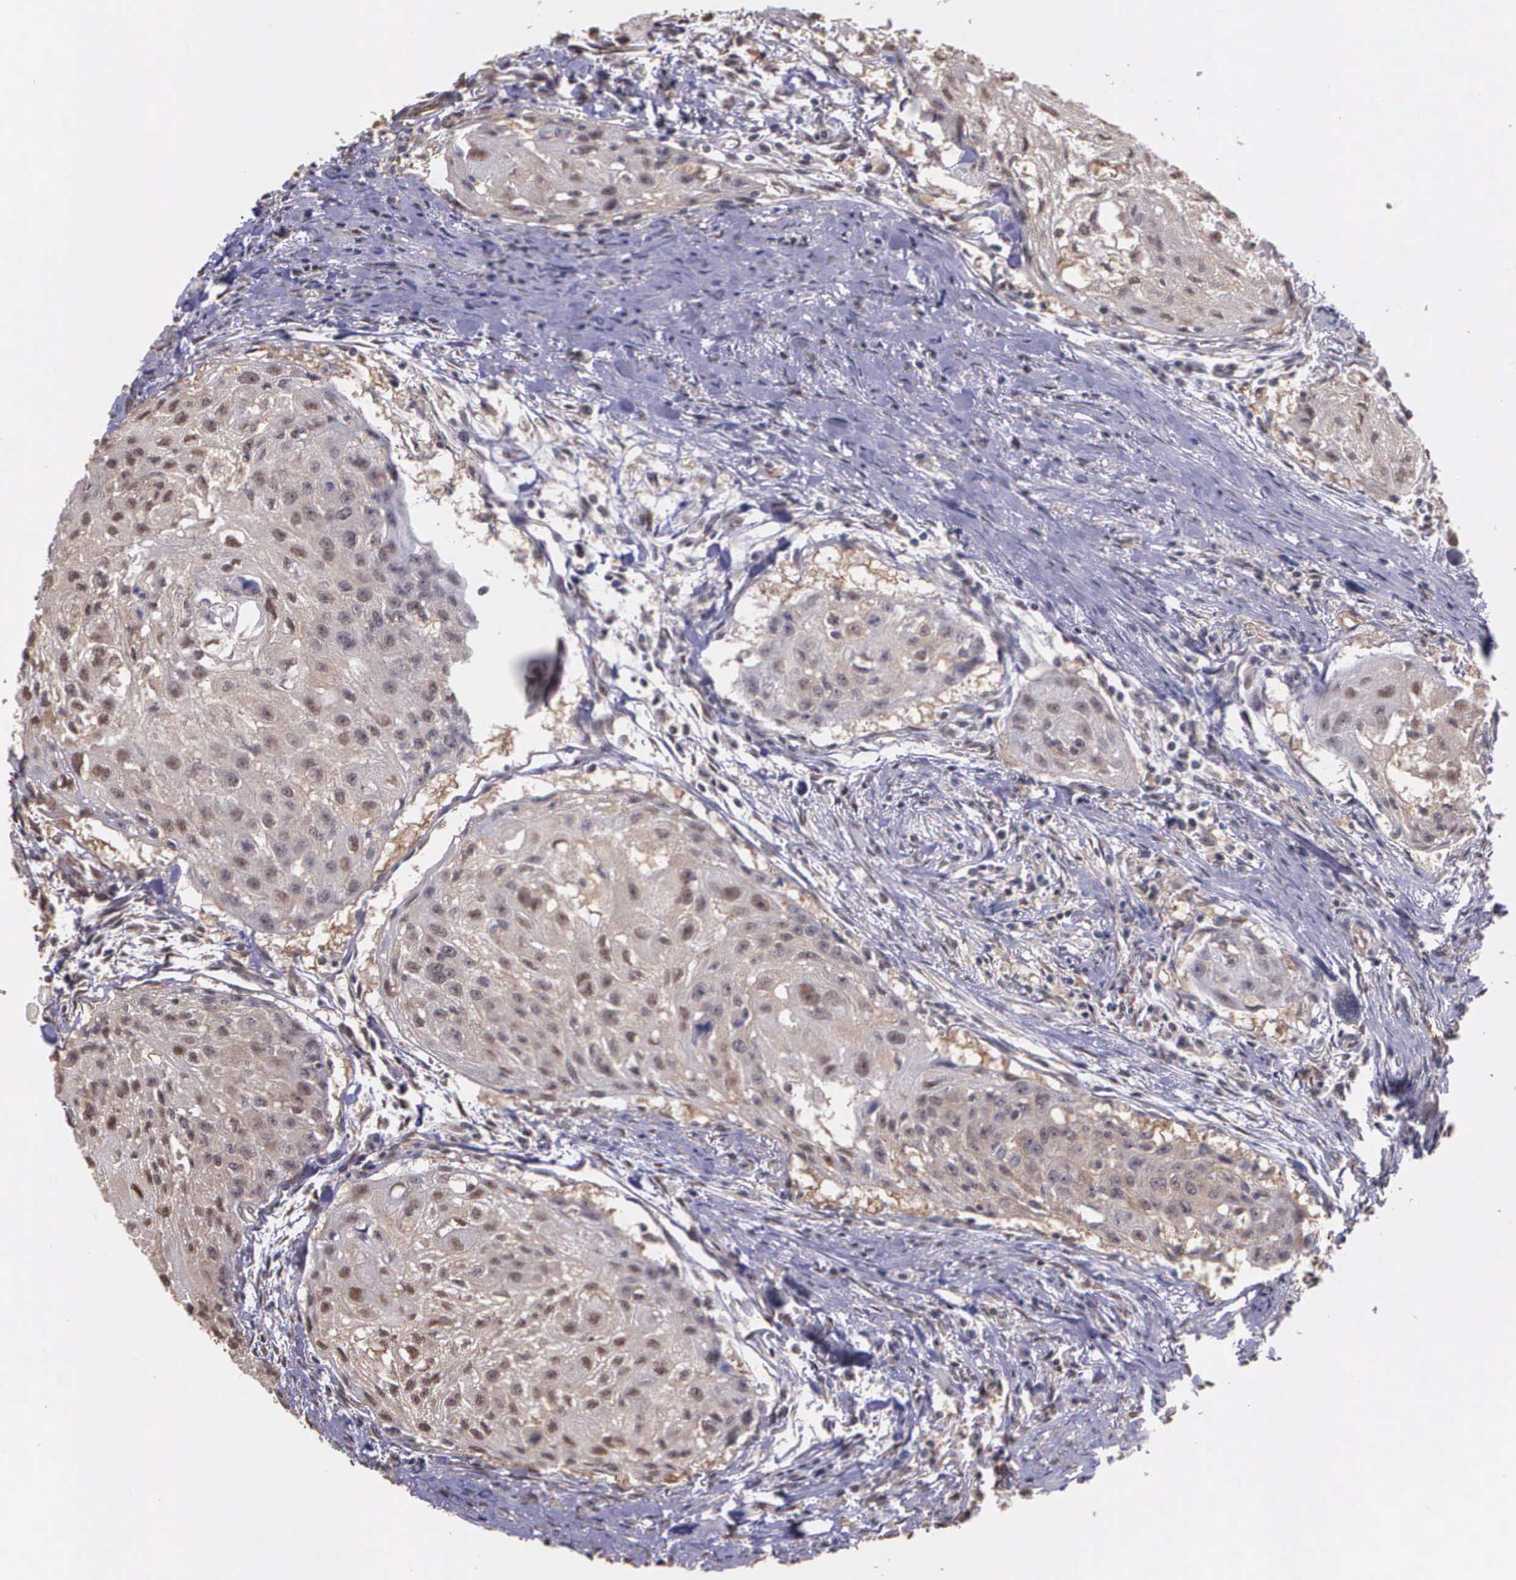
{"staining": {"intensity": "weak", "quantity": "25%-75%", "location": "cytoplasmic/membranous"}, "tissue": "head and neck cancer", "cell_type": "Tumor cells", "image_type": "cancer", "snomed": [{"axis": "morphology", "description": "Squamous cell carcinoma, NOS"}, {"axis": "topography", "description": "Head-Neck"}], "caption": "A histopathology image of head and neck cancer stained for a protein exhibits weak cytoplasmic/membranous brown staining in tumor cells. (DAB (3,3'-diaminobenzidine) = brown stain, brightfield microscopy at high magnification).", "gene": "PSMC1", "patient": {"sex": "male", "age": 64}}